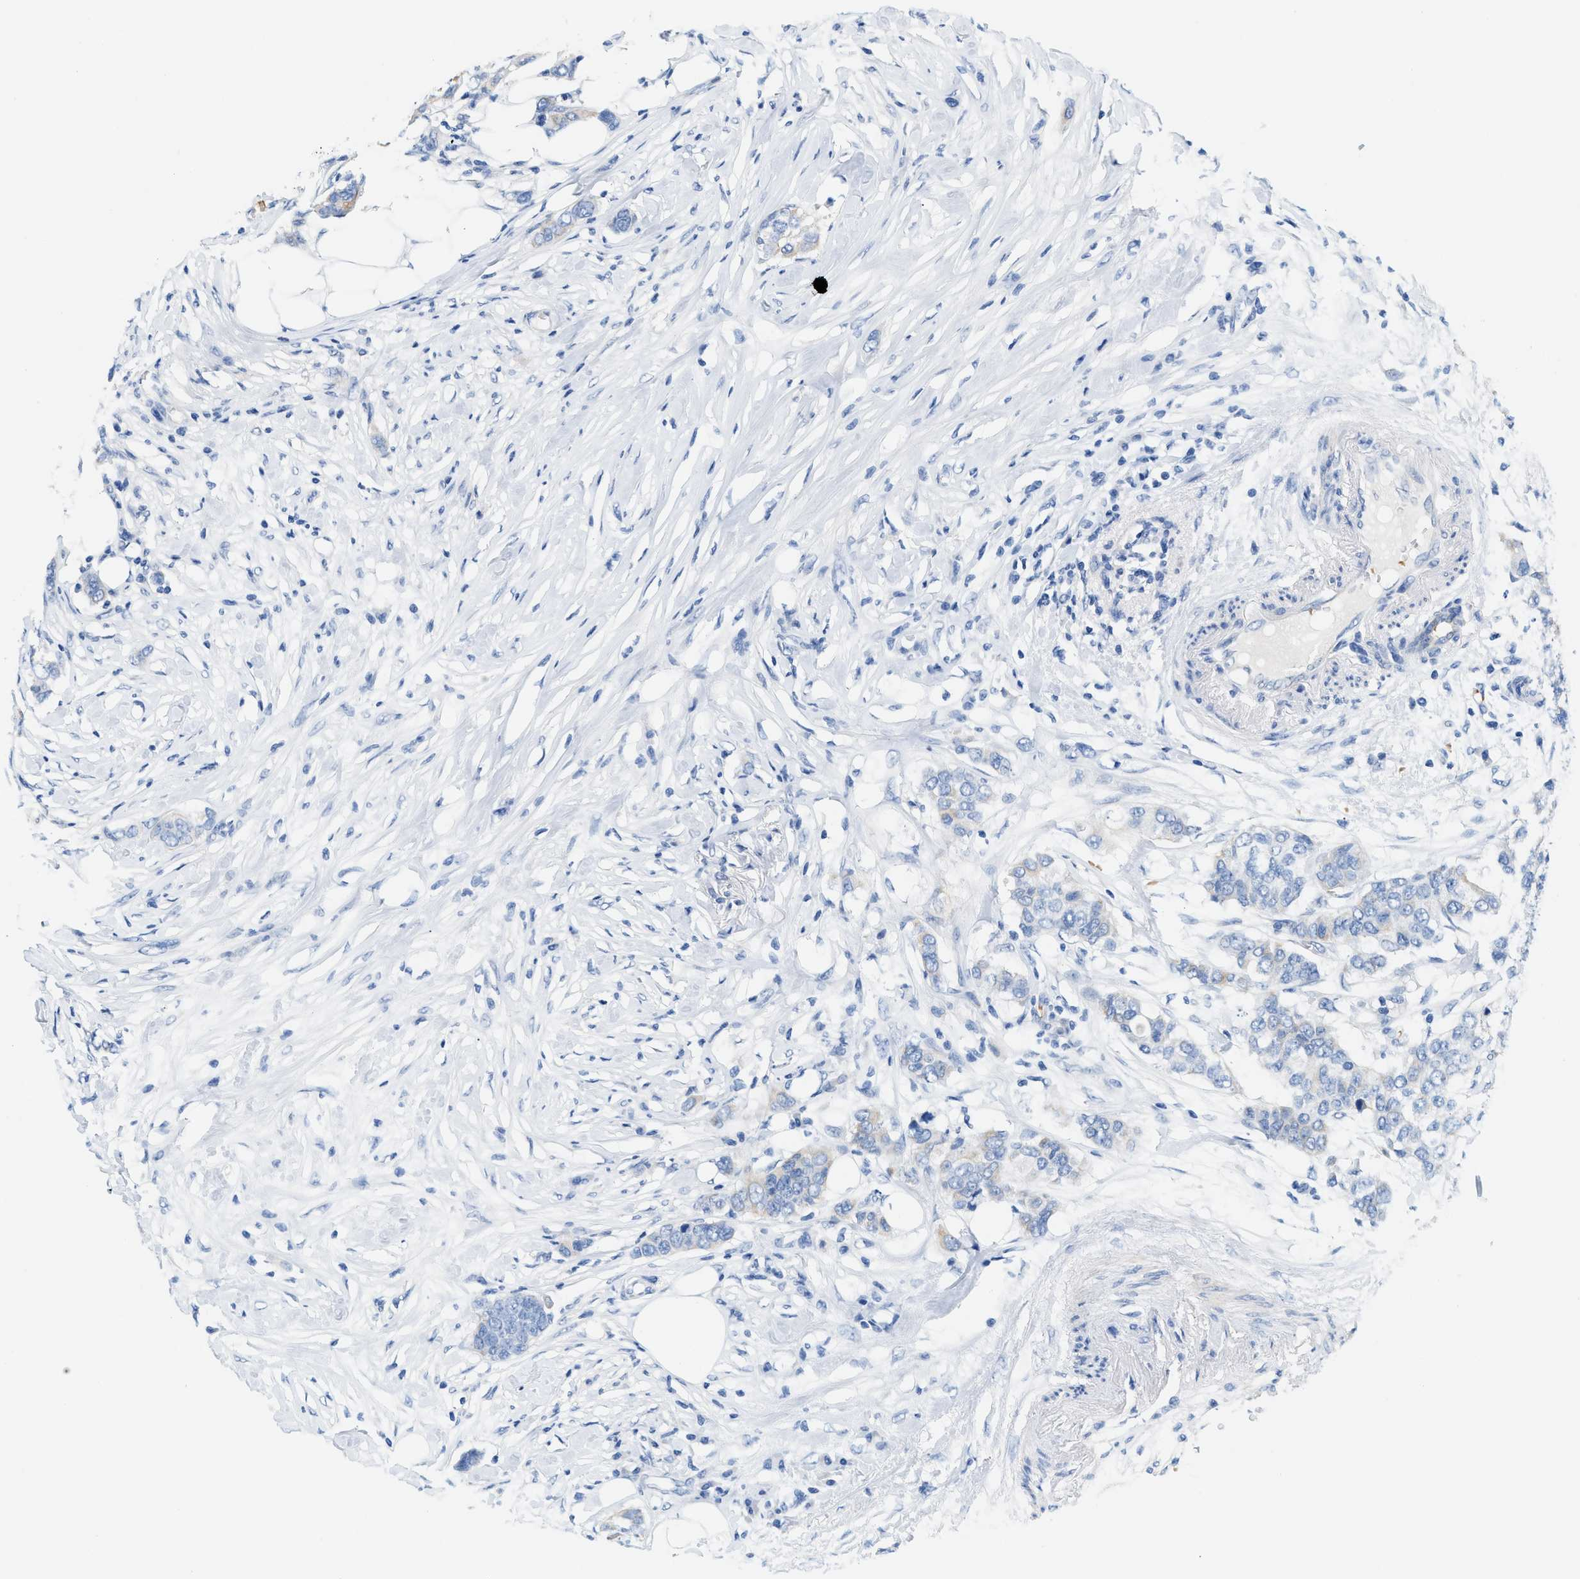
{"staining": {"intensity": "weak", "quantity": "<25%", "location": "cytoplasmic/membranous"}, "tissue": "breast cancer", "cell_type": "Tumor cells", "image_type": "cancer", "snomed": [{"axis": "morphology", "description": "Duct carcinoma"}, {"axis": "topography", "description": "Breast"}], "caption": "Immunohistochemistry (IHC) image of breast cancer stained for a protein (brown), which exhibits no staining in tumor cells.", "gene": "BPGM", "patient": {"sex": "female", "age": 50}}